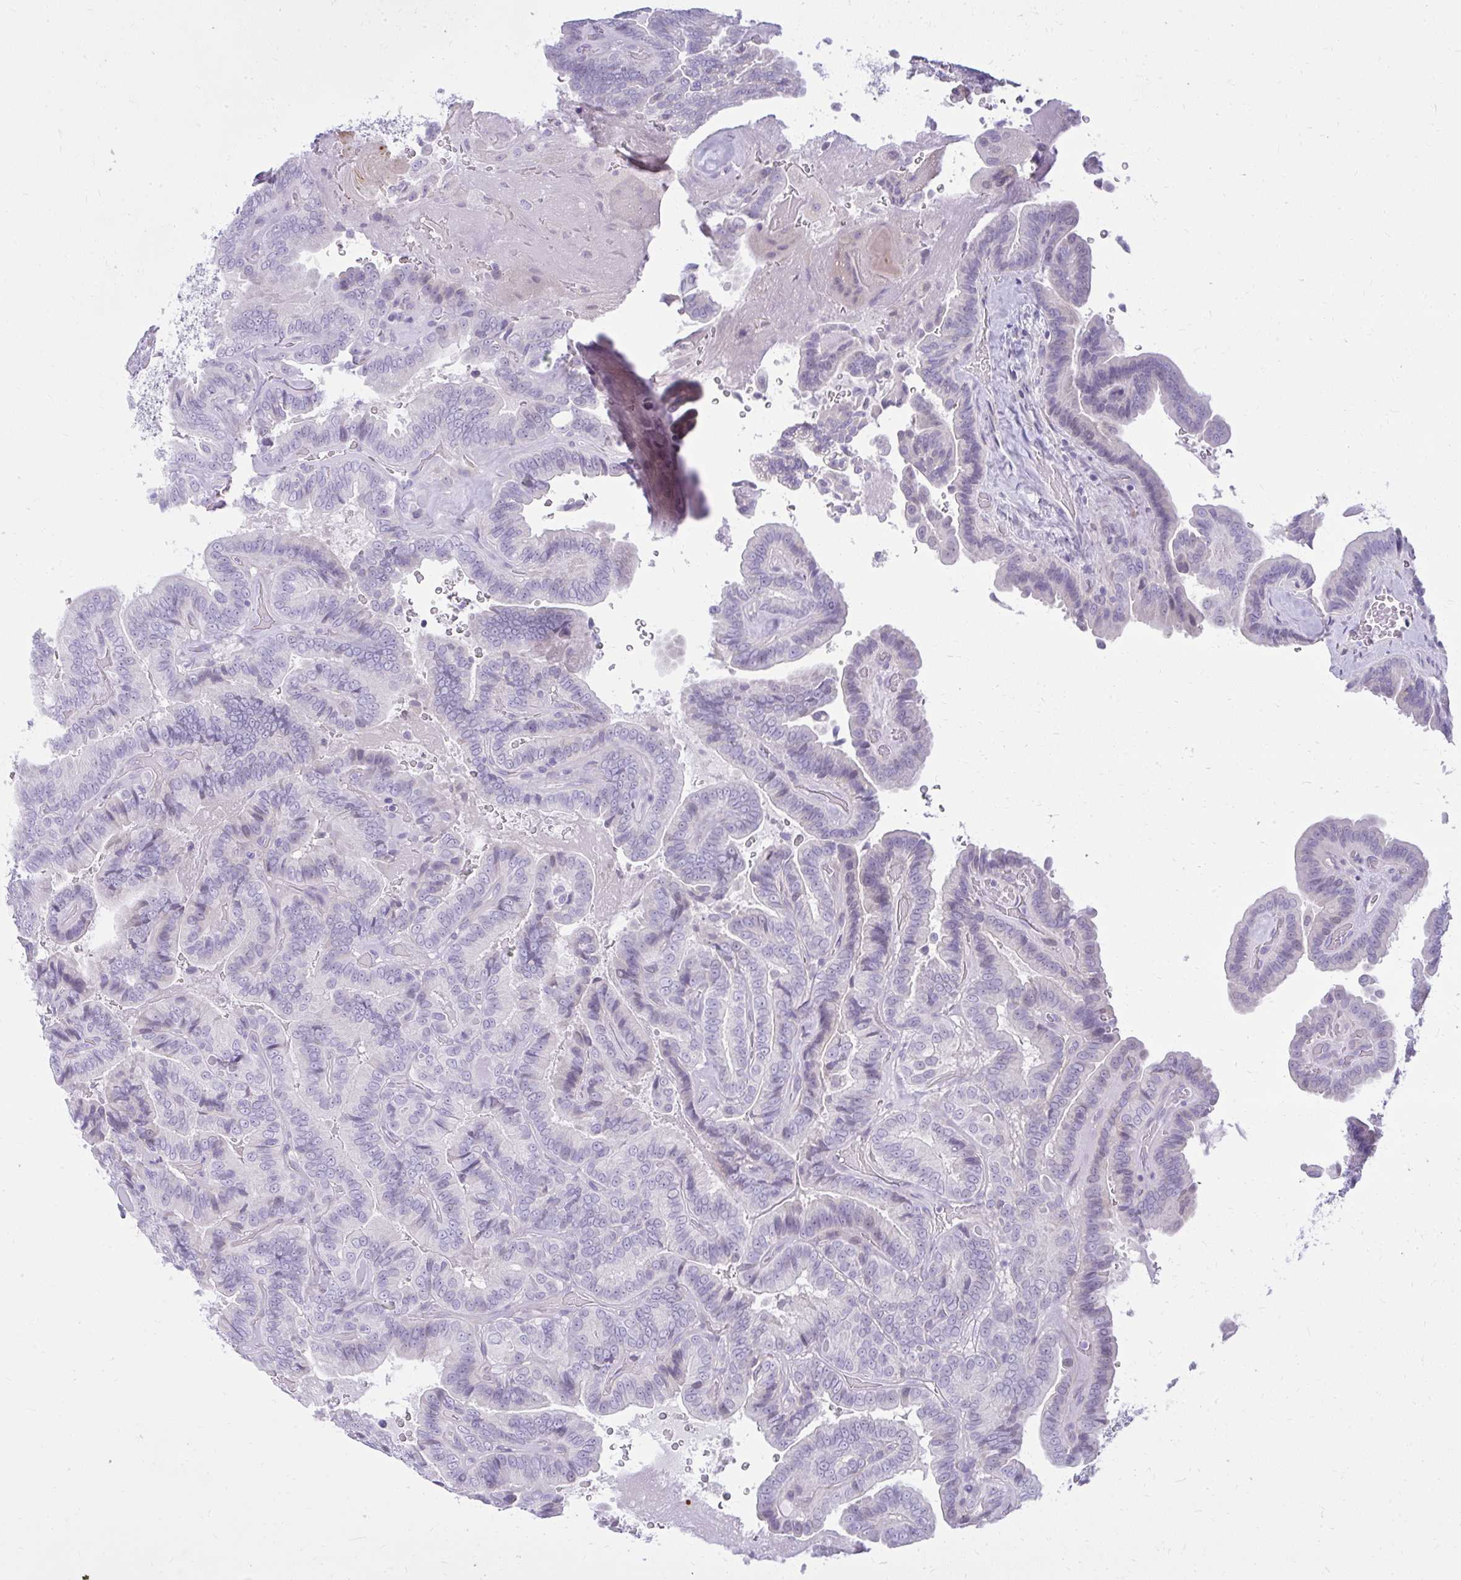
{"staining": {"intensity": "negative", "quantity": "none", "location": "none"}, "tissue": "thyroid cancer", "cell_type": "Tumor cells", "image_type": "cancer", "snomed": [{"axis": "morphology", "description": "Papillary adenocarcinoma, NOS"}, {"axis": "topography", "description": "Thyroid gland"}], "caption": "A micrograph of human thyroid cancer (papillary adenocarcinoma) is negative for staining in tumor cells.", "gene": "PRAP1", "patient": {"sex": "male", "age": 61}}